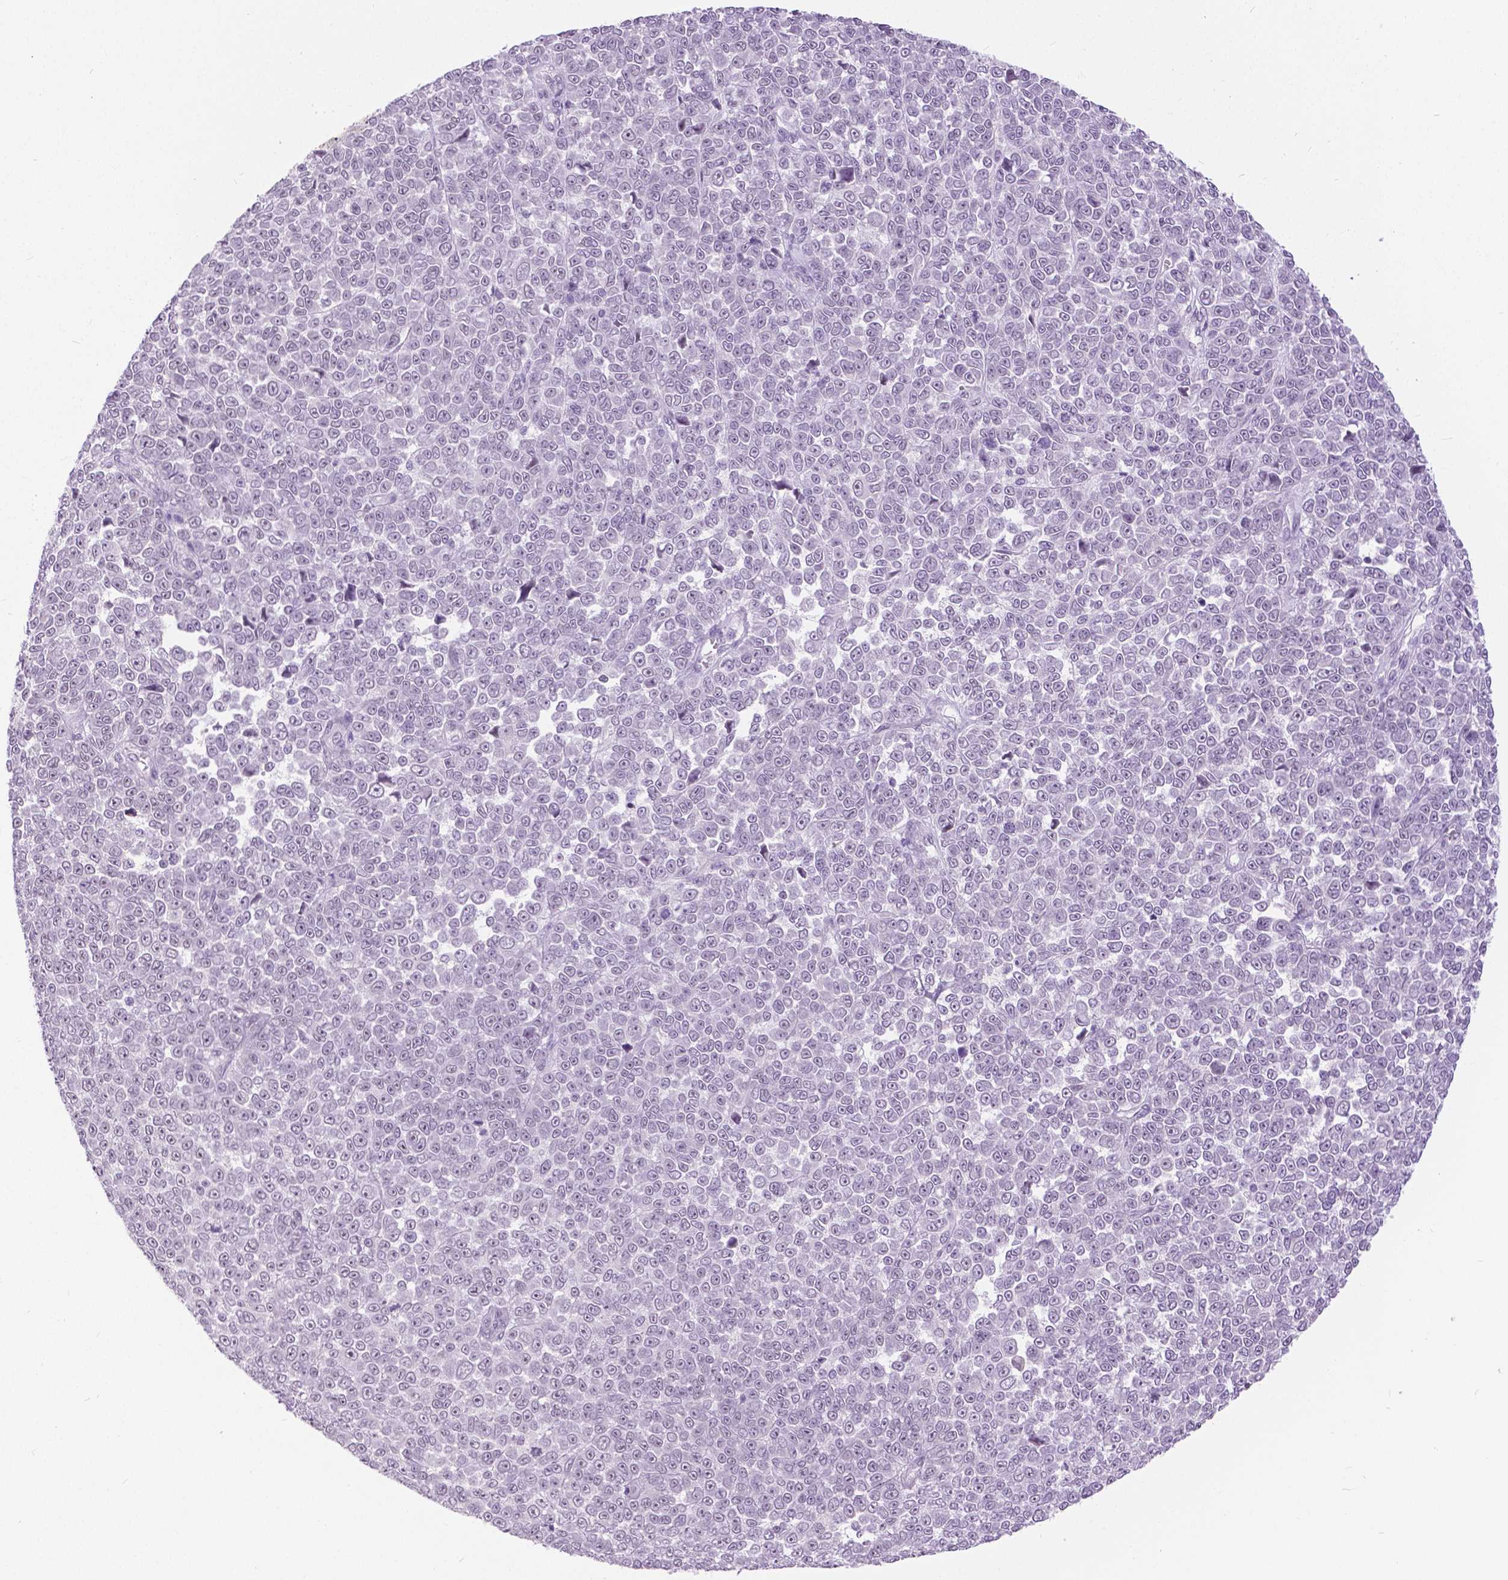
{"staining": {"intensity": "negative", "quantity": "none", "location": "none"}, "tissue": "melanoma", "cell_type": "Tumor cells", "image_type": "cancer", "snomed": [{"axis": "morphology", "description": "Malignant melanoma, NOS"}, {"axis": "topography", "description": "Skin"}], "caption": "Tumor cells are negative for brown protein staining in malignant melanoma.", "gene": "MYOM1", "patient": {"sex": "female", "age": 95}}